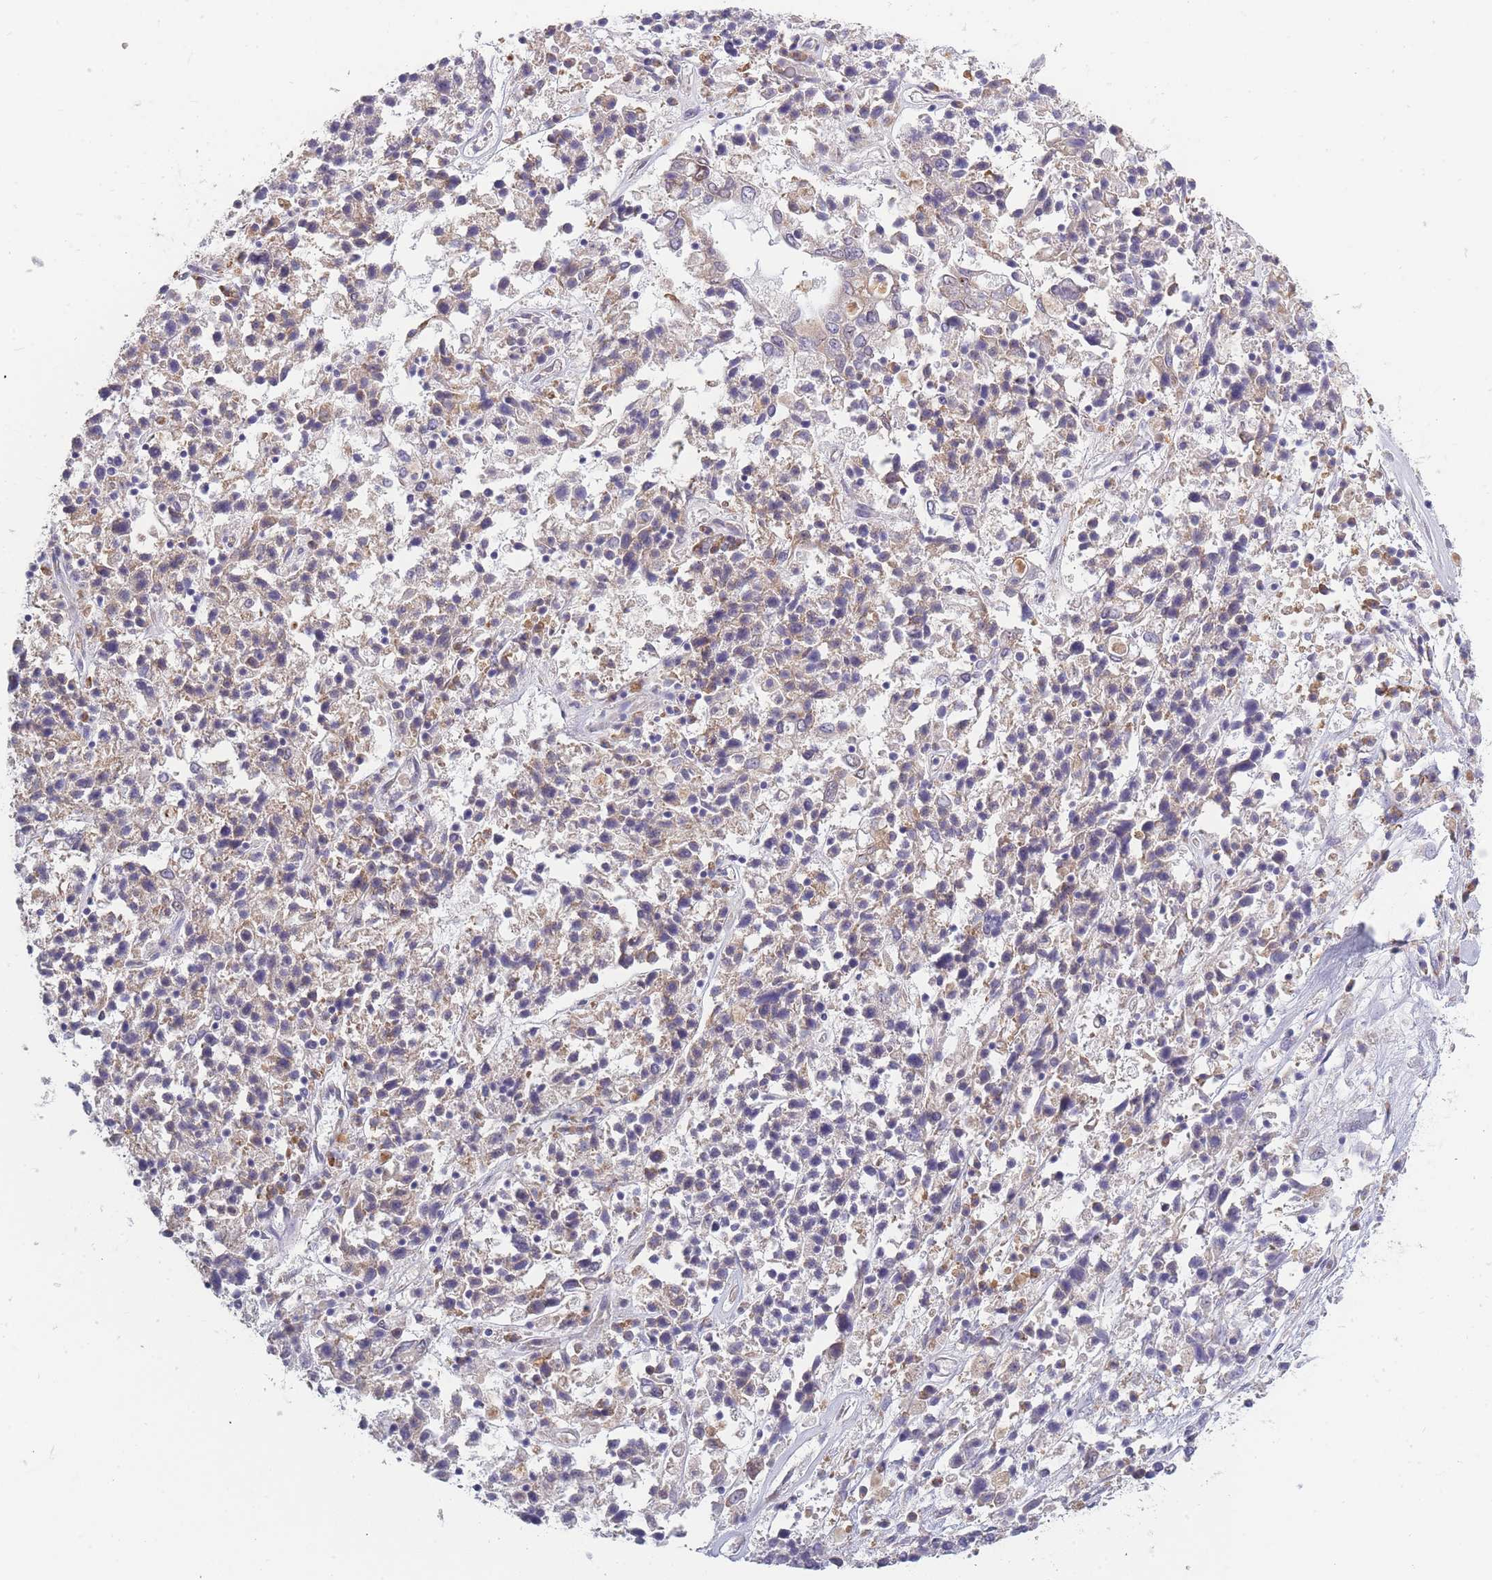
{"staining": {"intensity": "weak", "quantity": "25%-75%", "location": "cytoplasmic/membranous"}, "tissue": "ovarian cancer", "cell_type": "Tumor cells", "image_type": "cancer", "snomed": [{"axis": "morphology", "description": "Carcinoma, endometroid"}, {"axis": "topography", "description": "Ovary"}], "caption": "Immunohistochemical staining of human ovarian cancer displays weak cytoplasmic/membranous protein expression in about 25%-75% of tumor cells.", "gene": "NDUFAF6", "patient": {"sex": "female", "age": 62}}